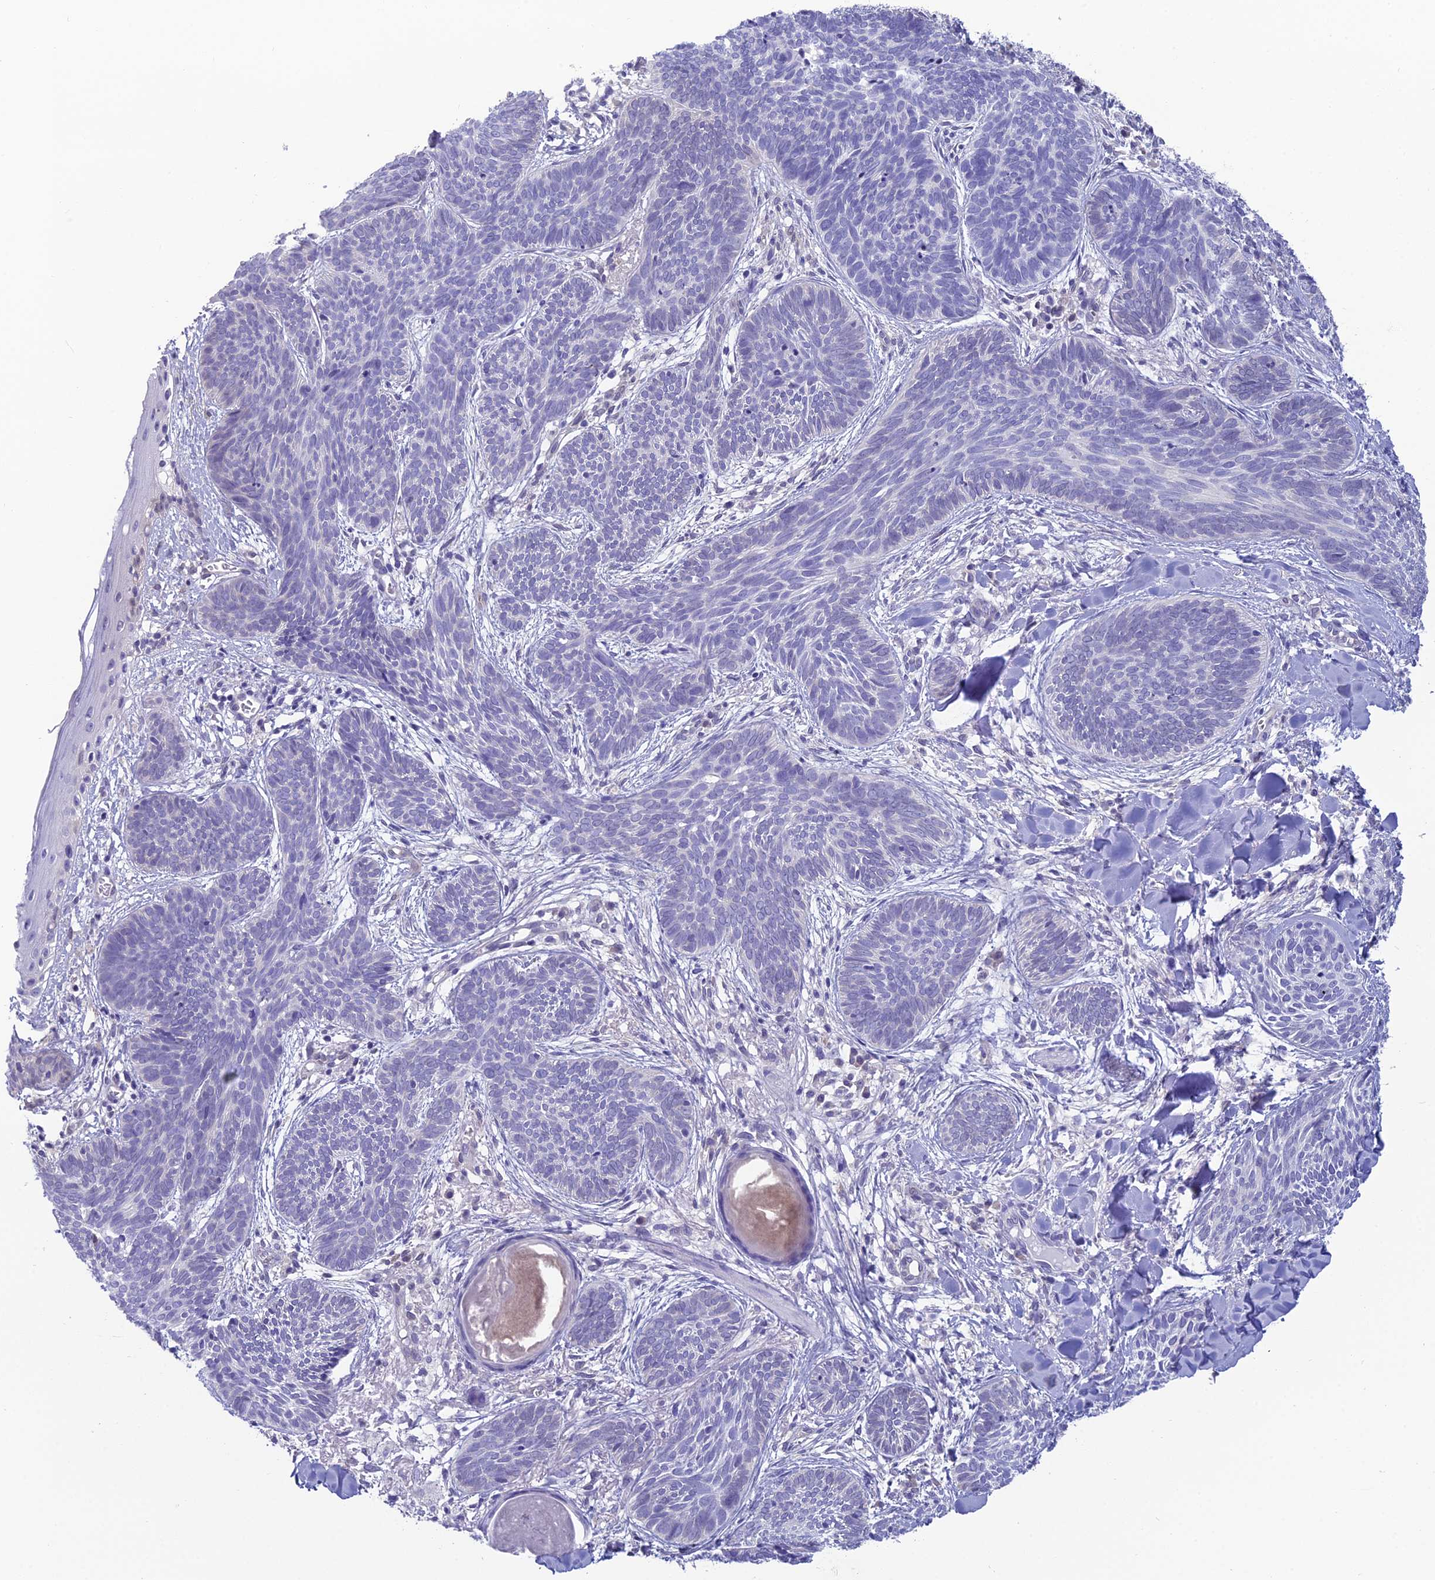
{"staining": {"intensity": "negative", "quantity": "none", "location": "none"}, "tissue": "skin cancer", "cell_type": "Tumor cells", "image_type": "cancer", "snomed": [{"axis": "morphology", "description": "Basal cell carcinoma"}, {"axis": "topography", "description": "Skin"}], "caption": "Tumor cells show no significant expression in skin cancer. (DAB (3,3'-diaminobenzidine) immunohistochemistry (IHC) visualized using brightfield microscopy, high magnification).", "gene": "GNPNAT1", "patient": {"sex": "female", "age": 81}}